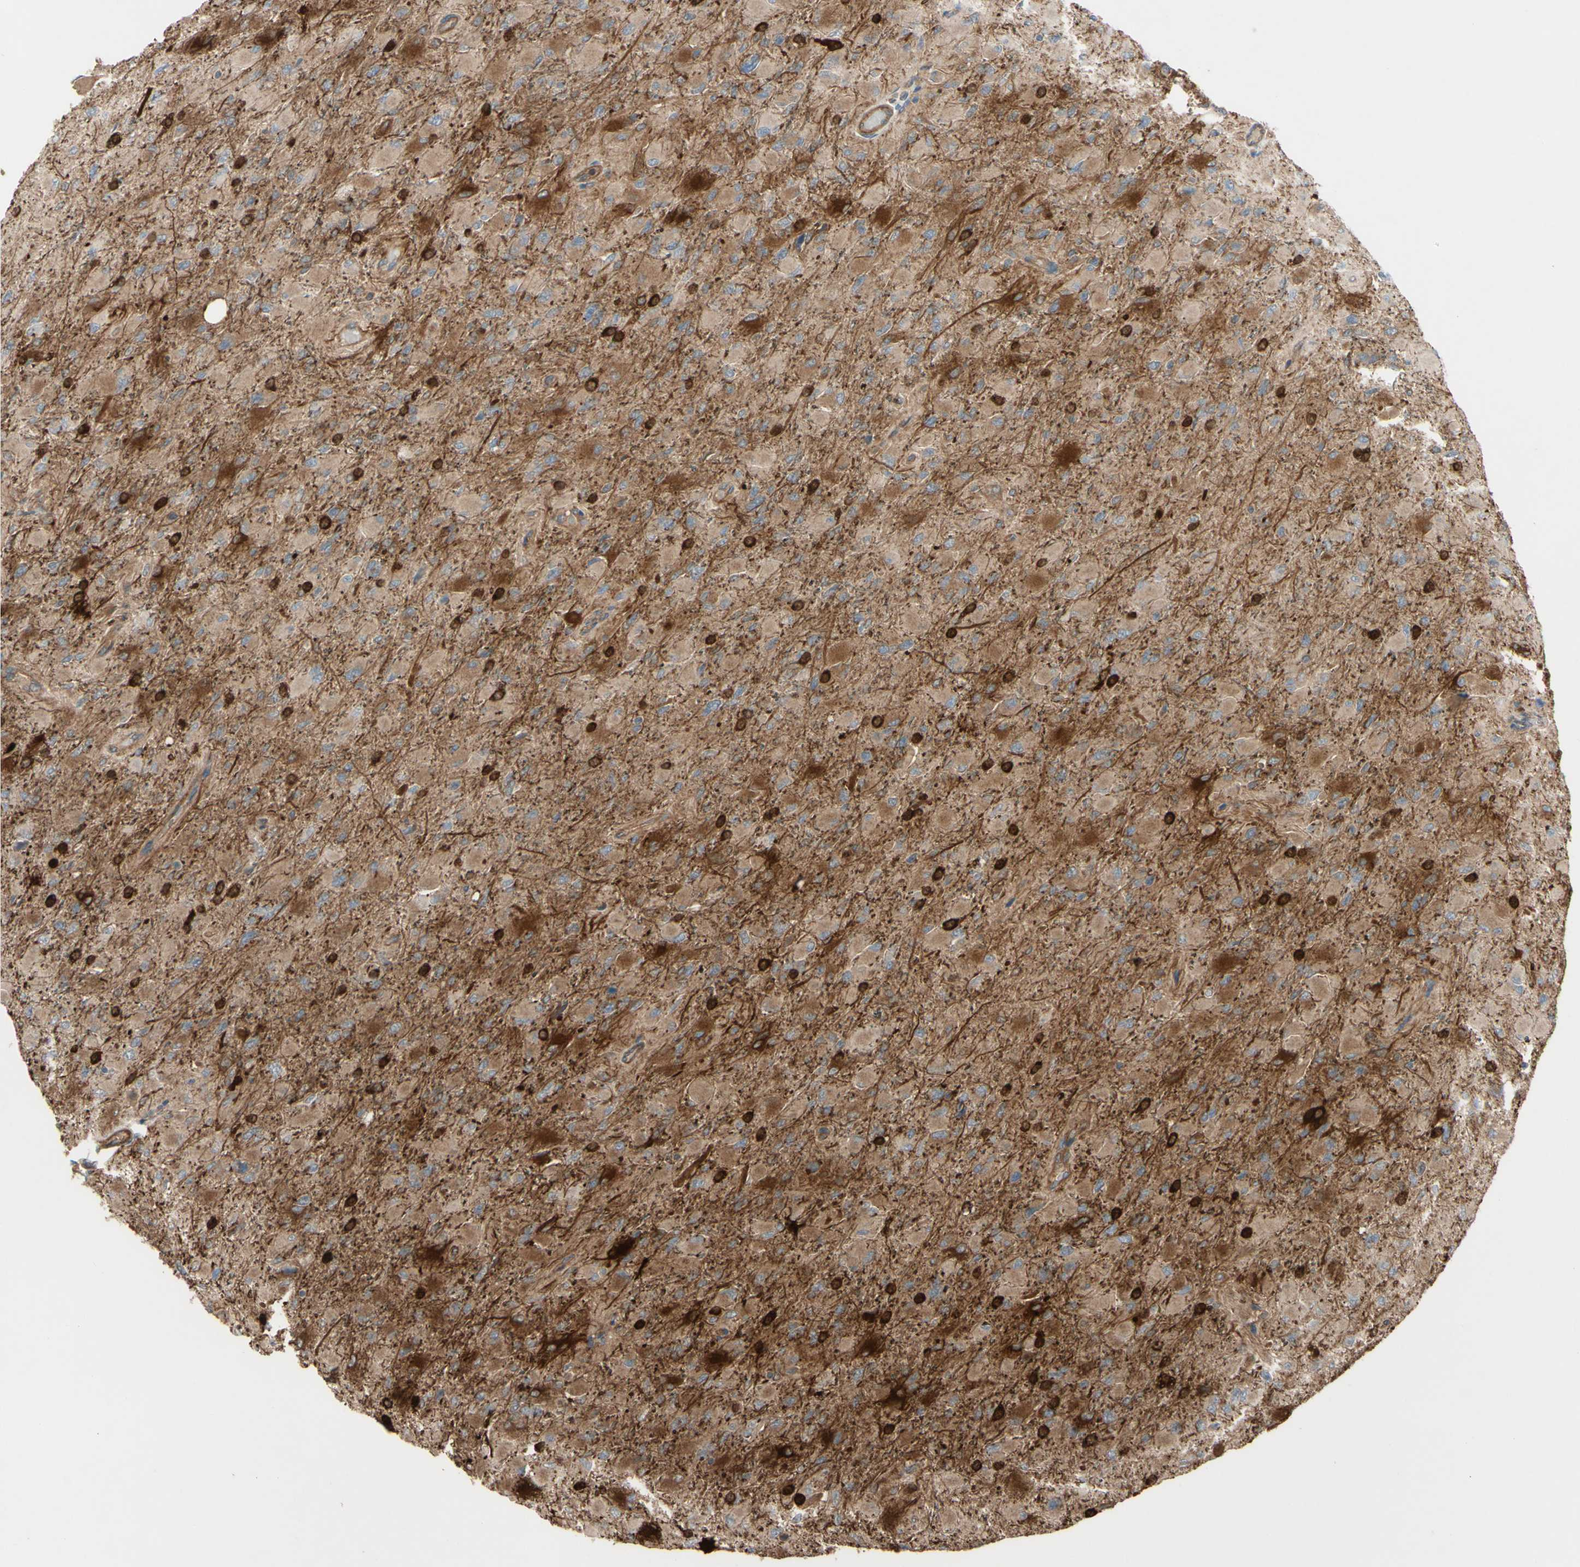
{"staining": {"intensity": "moderate", "quantity": ">75%", "location": "cytoplasmic/membranous"}, "tissue": "glioma", "cell_type": "Tumor cells", "image_type": "cancer", "snomed": [{"axis": "morphology", "description": "Glioma, malignant, High grade"}, {"axis": "topography", "description": "Cerebral cortex"}], "caption": "Malignant glioma (high-grade) stained with immunohistochemistry (IHC) demonstrates moderate cytoplasmic/membranous expression in approximately >75% of tumor cells.", "gene": "PTPN12", "patient": {"sex": "female", "age": 36}}